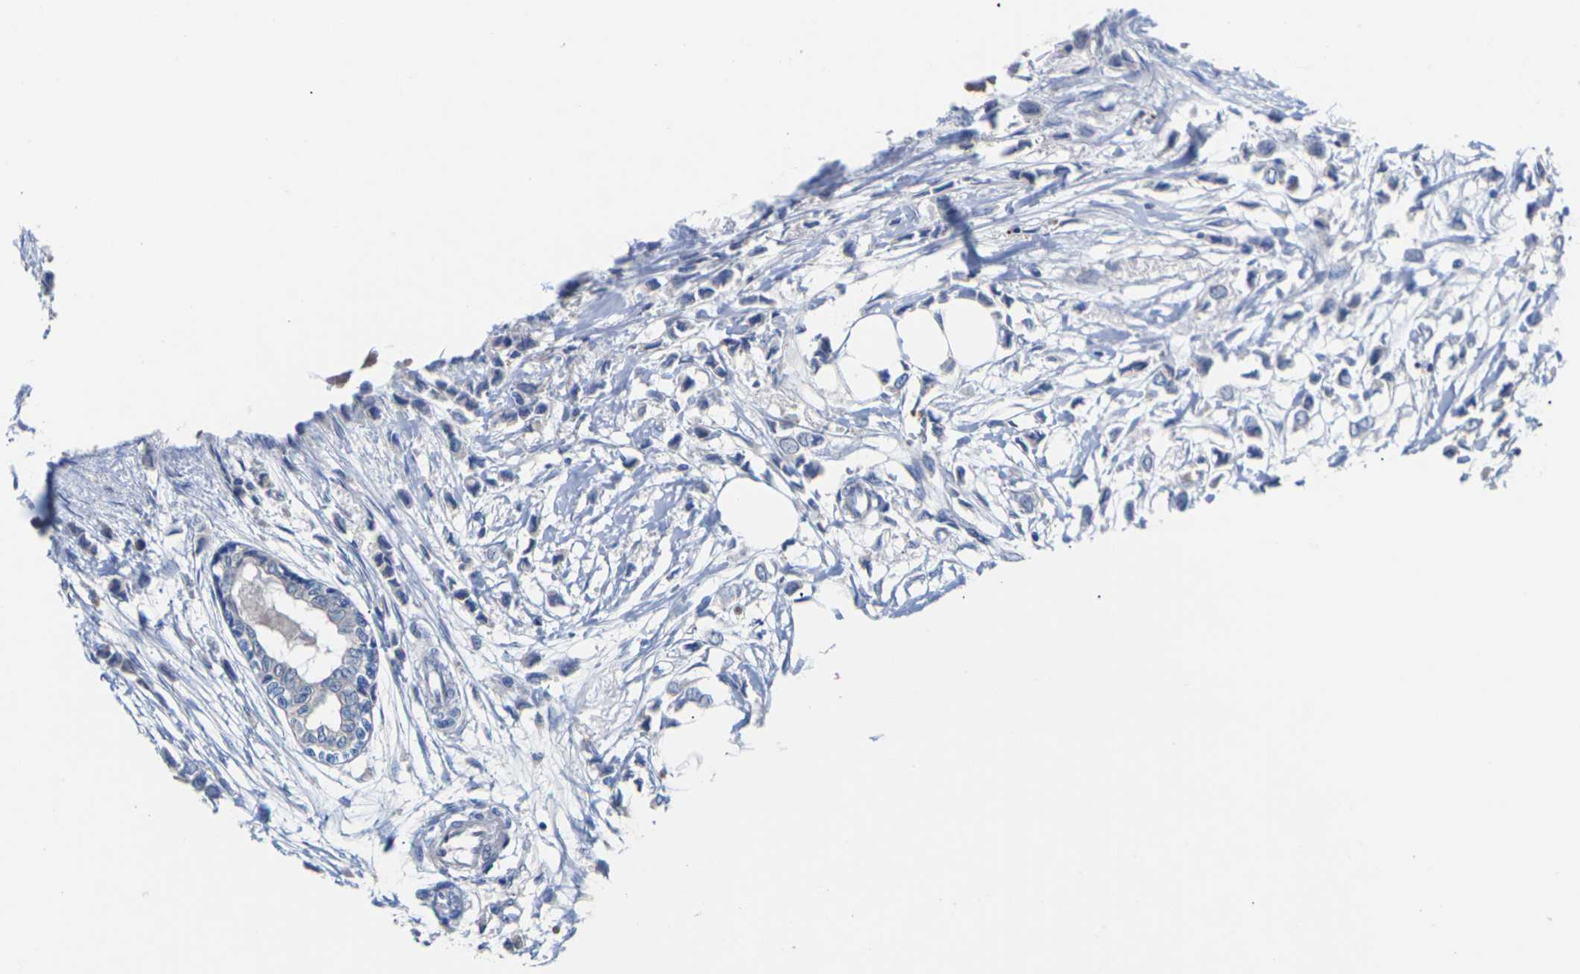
{"staining": {"intensity": "negative", "quantity": "none", "location": "none"}, "tissue": "breast cancer", "cell_type": "Tumor cells", "image_type": "cancer", "snomed": [{"axis": "morphology", "description": "Lobular carcinoma"}, {"axis": "topography", "description": "Breast"}], "caption": "Immunohistochemistry micrograph of neoplastic tissue: human breast cancer (lobular carcinoma) stained with DAB (3,3'-diaminobenzidine) exhibits no significant protein staining in tumor cells. (Immunohistochemistry (ihc), brightfield microscopy, high magnification).", "gene": "TMCO4", "patient": {"sex": "female", "age": 51}}